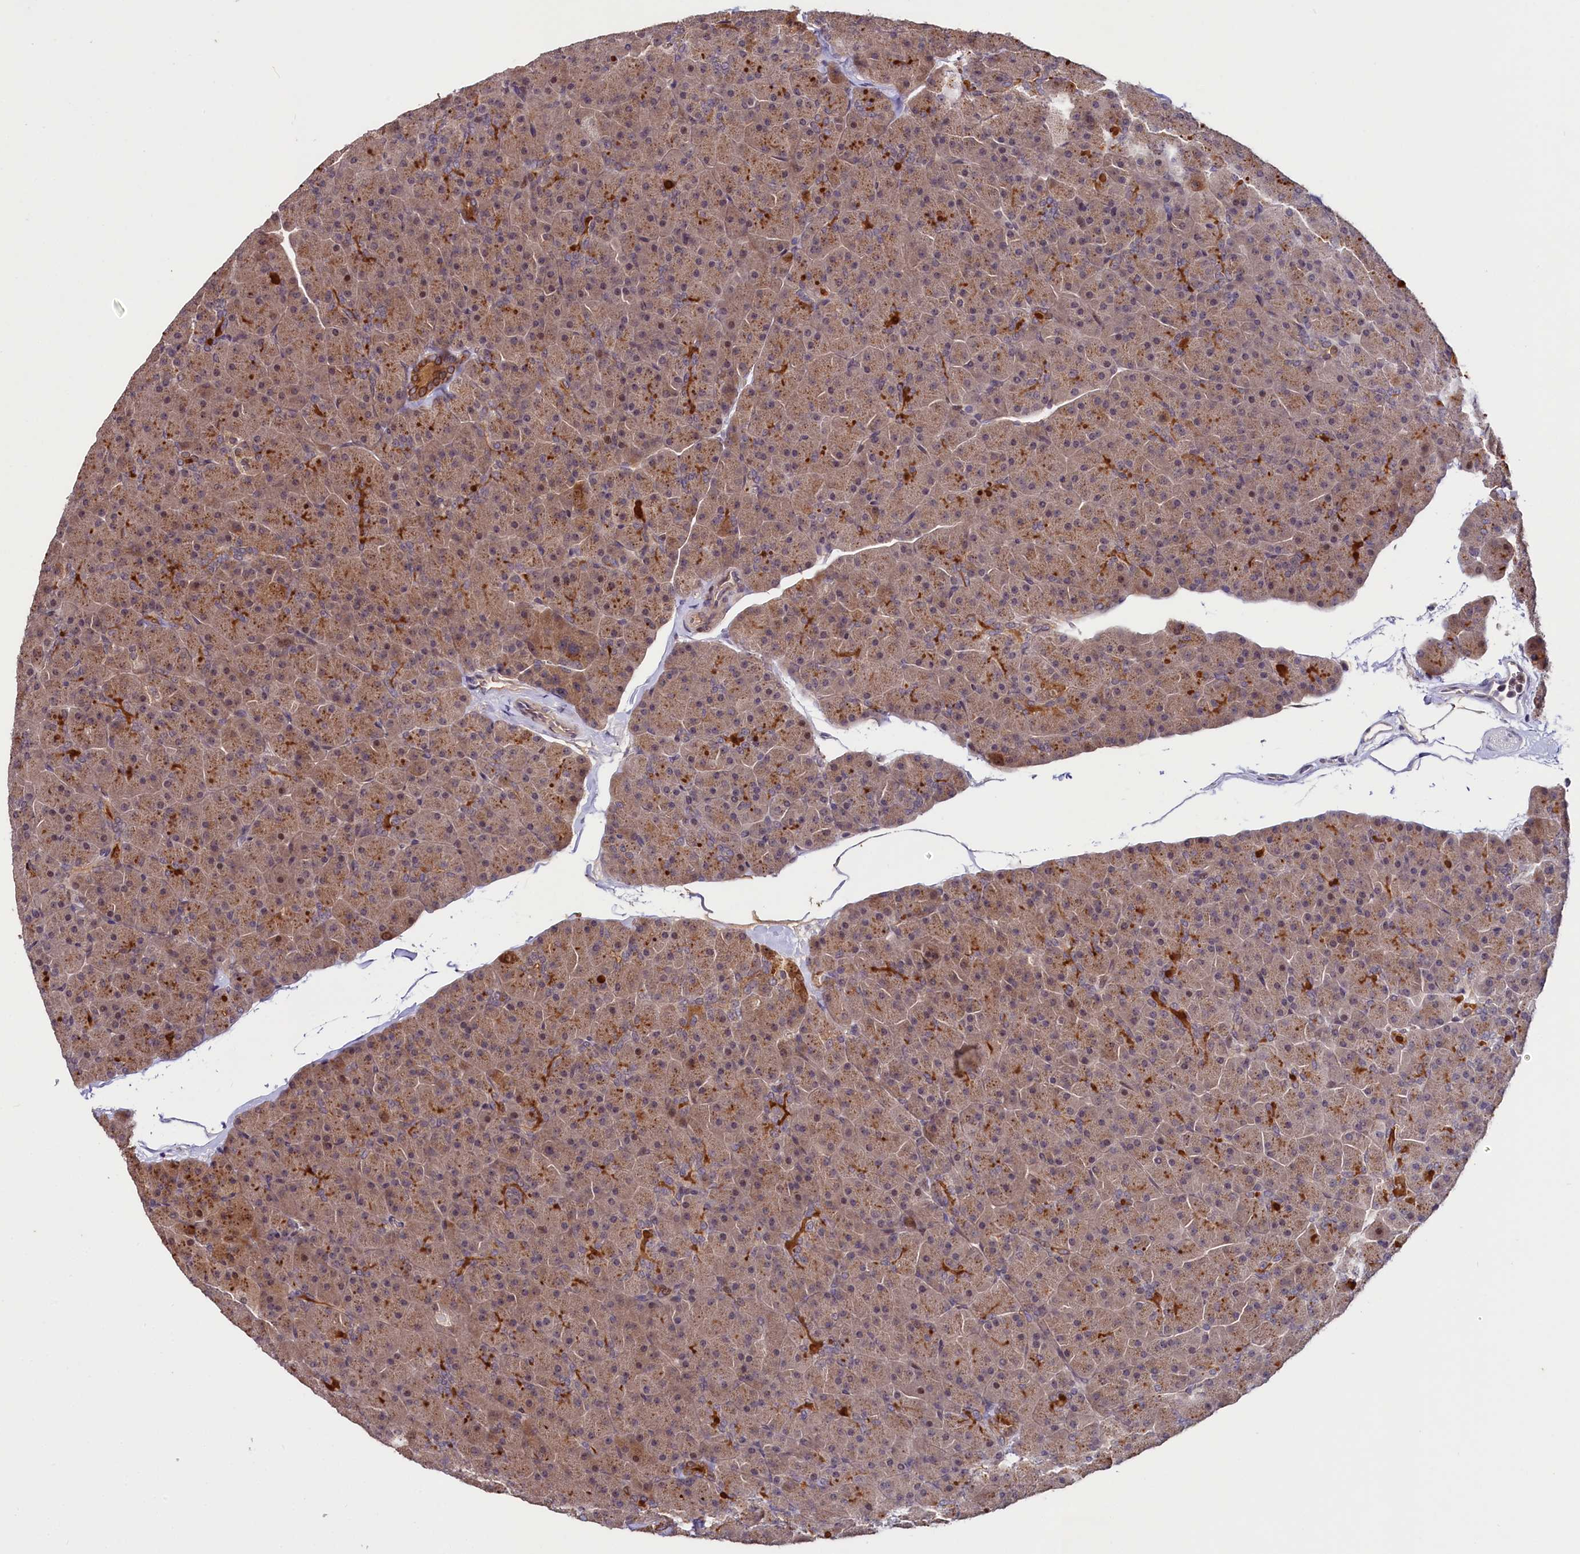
{"staining": {"intensity": "moderate", "quantity": ">75%", "location": "cytoplasmic/membranous"}, "tissue": "pancreas", "cell_type": "Exocrine glandular cells", "image_type": "normal", "snomed": [{"axis": "morphology", "description": "Normal tissue, NOS"}, {"axis": "topography", "description": "Pancreas"}], "caption": "The immunohistochemical stain shows moderate cytoplasmic/membranous staining in exocrine glandular cells of unremarkable pancreas.", "gene": "N4BP2L1", "patient": {"sex": "male", "age": 36}}